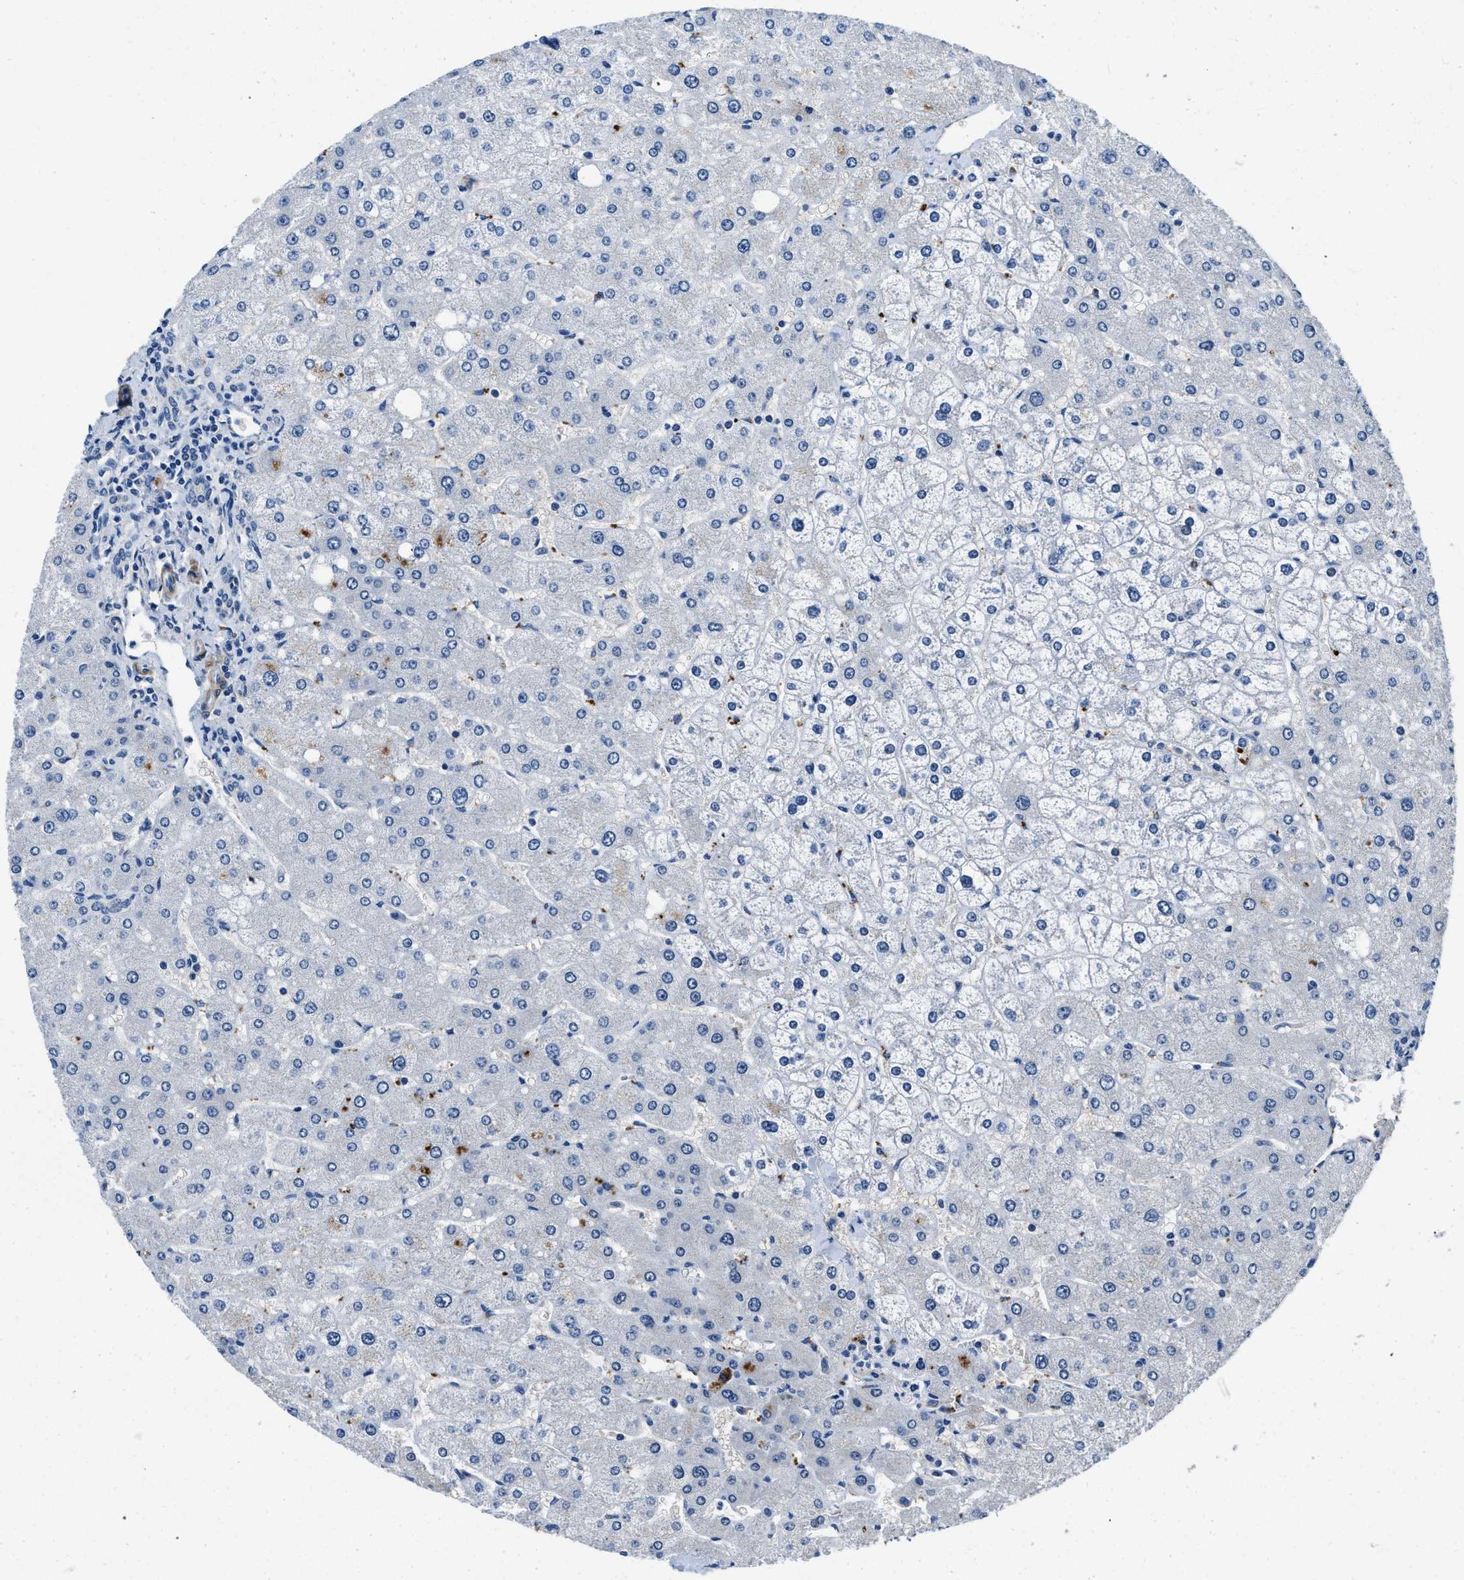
{"staining": {"intensity": "negative", "quantity": "none", "location": "none"}, "tissue": "liver", "cell_type": "Cholangiocytes", "image_type": "normal", "snomed": [{"axis": "morphology", "description": "Normal tissue, NOS"}, {"axis": "topography", "description": "Liver"}], "caption": "A high-resolution histopathology image shows immunohistochemistry (IHC) staining of unremarkable liver, which demonstrates no significant expression in cholangiocytes.", "gene": "LANCL2", "patient": {"sex": "male", "age": 55}}